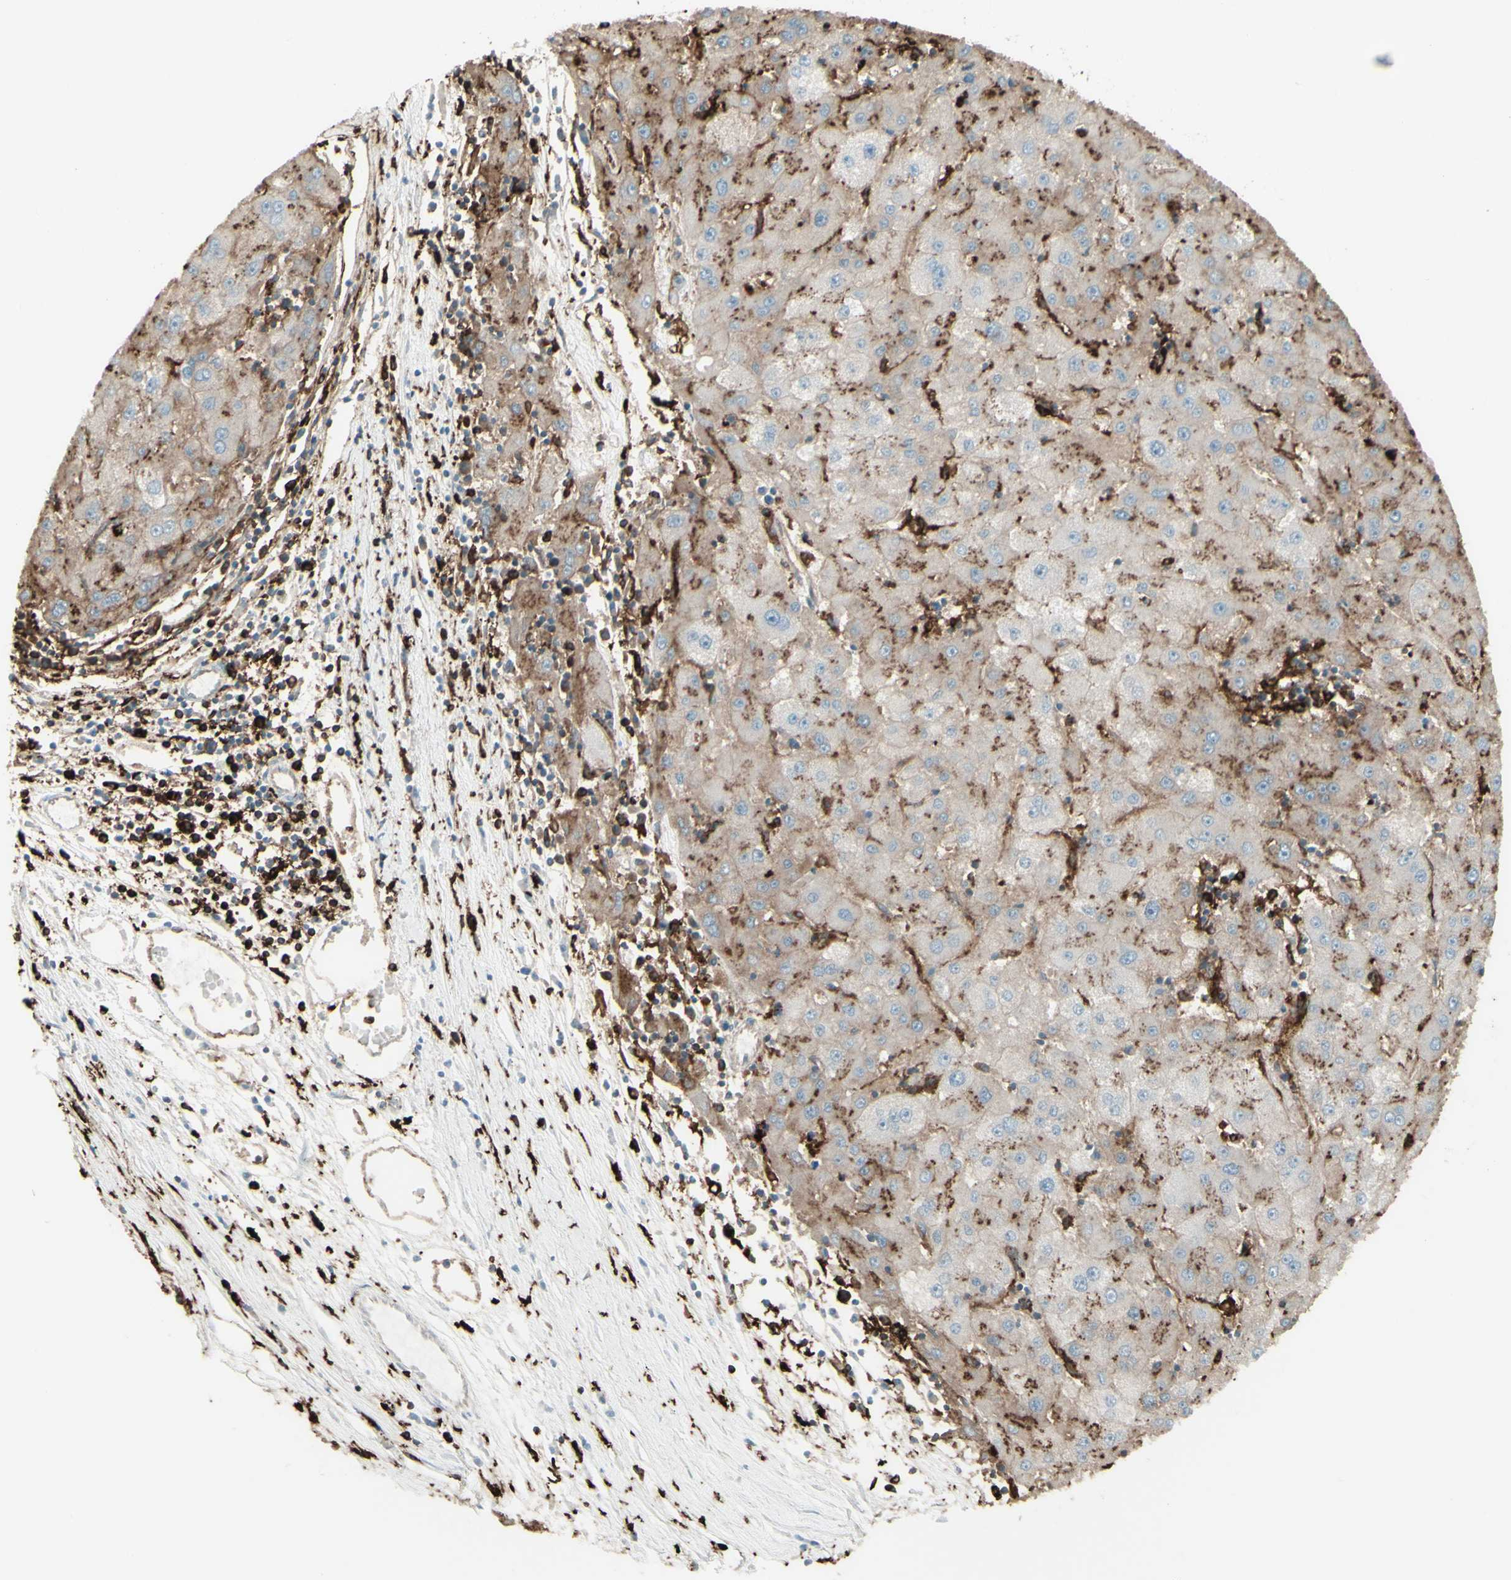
{"staining": {"intensity": "weak", "quantity": "25%-75%", "location": "cytoplasmic/membranous"}, "tissue": "liver cancer", "cell_type": "Tumor cells", "image_type": "cancer", "snomed": [{"axis": "morphology", "description": "Carcinoma, Hepatocellular, NOS"}, {"axis": "topography", "description": "Liver"}], "caption": "About 25%-75% of tumor cells in hepatocellular carcinoma (liver) exhibit weak cytoplasmic/membranous protein positivity as visualized by brown immunohistochemical staining.", "gene": "HLA-DPB1", "patient": {"sex": "male", "age": 72}}